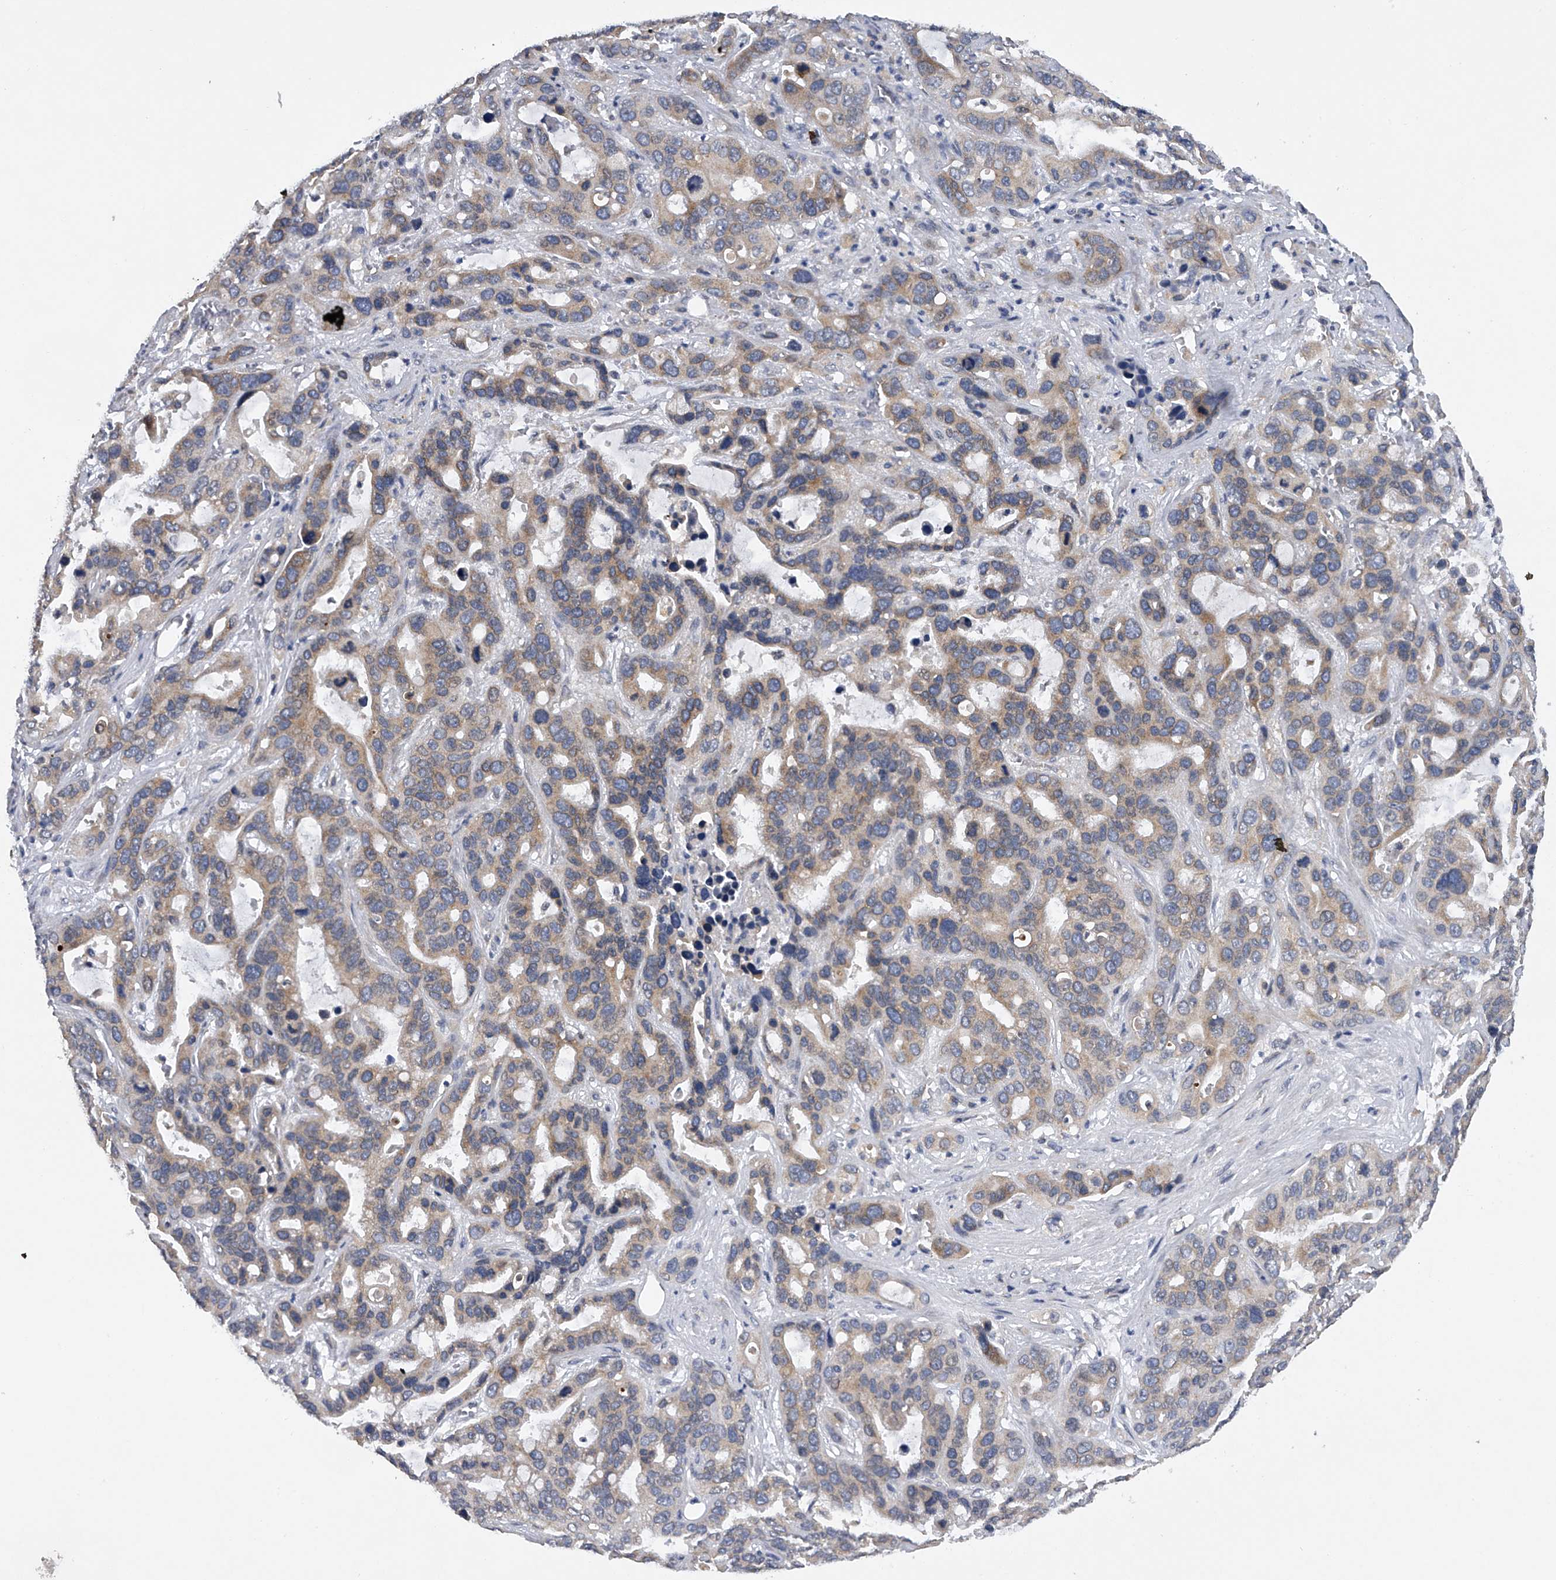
{"staining": {"intensity": "weak", "quantity": ">75%", "location": "cytoplasmic/membranous"}, "tissue": "liver cancer", "cell_type": "Tumor cells", "image_type": "cancer", "snomed": [{"axis": "morphology", "description": "Cholangiocarcinoma"}, {"axis": "topography", "description": "Liver"}], "caption": "Liver cholangiocarcinoma stained with immunohistochemistry (IHC) displays weak cytoplasmic/membranous staining in about >75% of tumor cells.", "gene": "RNF5", "patient": {"sex": "female", "age": 65}}